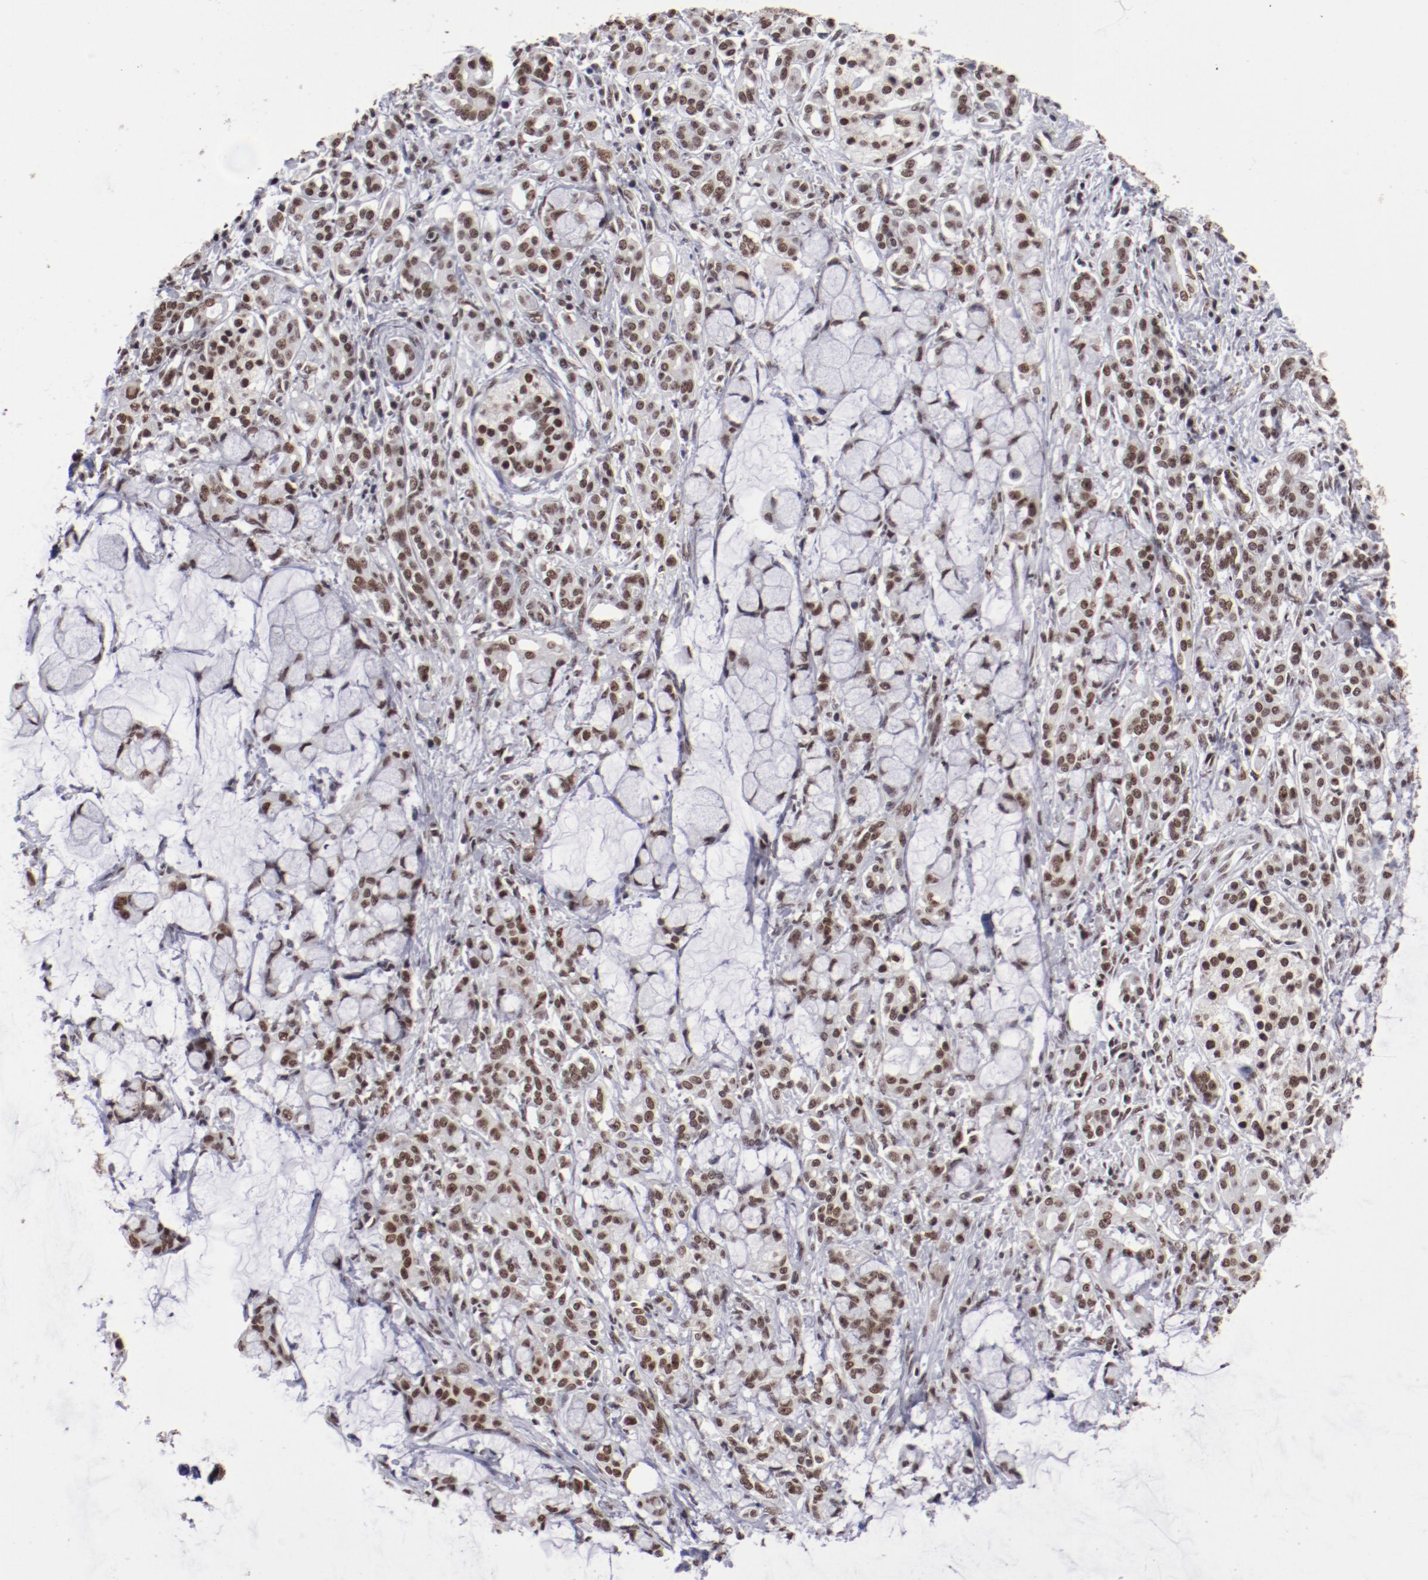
{"staining": {"intensity": "strong", "quantity": ">75%", "location": "nuclear"}, "tissue": "pancreatic cancer", "cell_type": "Tumor cells", "image_type": "cancer", "snomed": [{"axis": "morphology", "description": "Adenocarcinoma, NOS"}, {"axis": "topography", "description": "Pancreas"}], "caption": "About >75% of tumor cells in human pancreatic adenocarcinoma reveal strong nuclear protein expression as visualized by brown immunohistochemical staining.", "gene": "HNRNPA2B1", "patient": {"sex": "female", "age": 73}}